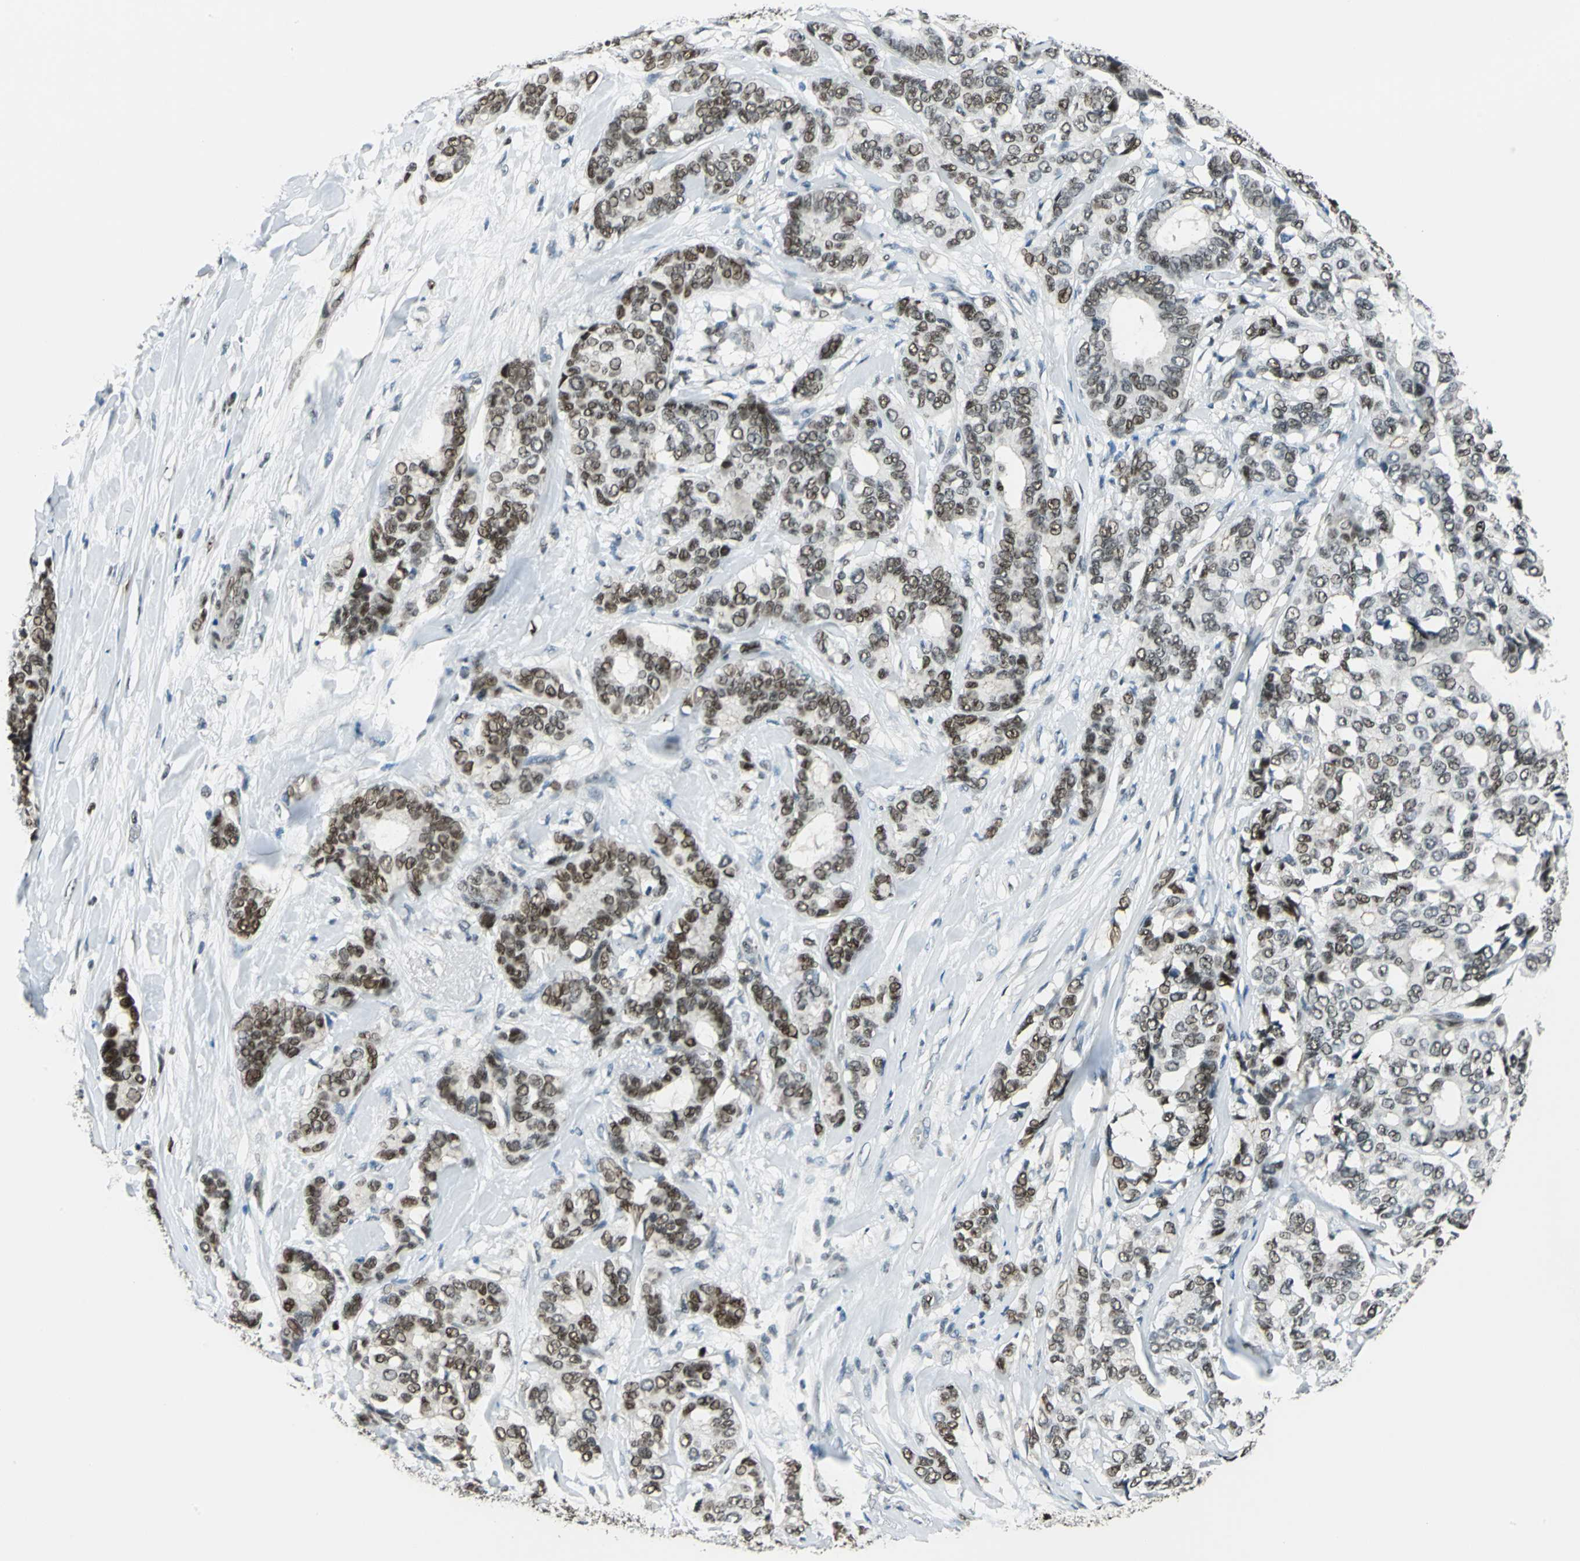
{"staining": {"intensity": "moderate", "quantity": ">75%", "location": "nuclear"}, "tissue": "breast cancer", "cell_type": "Tumor cells", "image_type": "cancer", "snomed": [{"axis": "morphology", "description": "Duct carcinoma"}, {"axis": "topography", "description": "Breast"}], "caption": "Immunohistochemistry (DAB (3,3'-diaminobenzidine)) staining of breast cancer shows moderate nuclear protein positivity in about >75% of tumor cells.", "gene": "NFIA", "patient": {"sex": "female", "age": 87}}